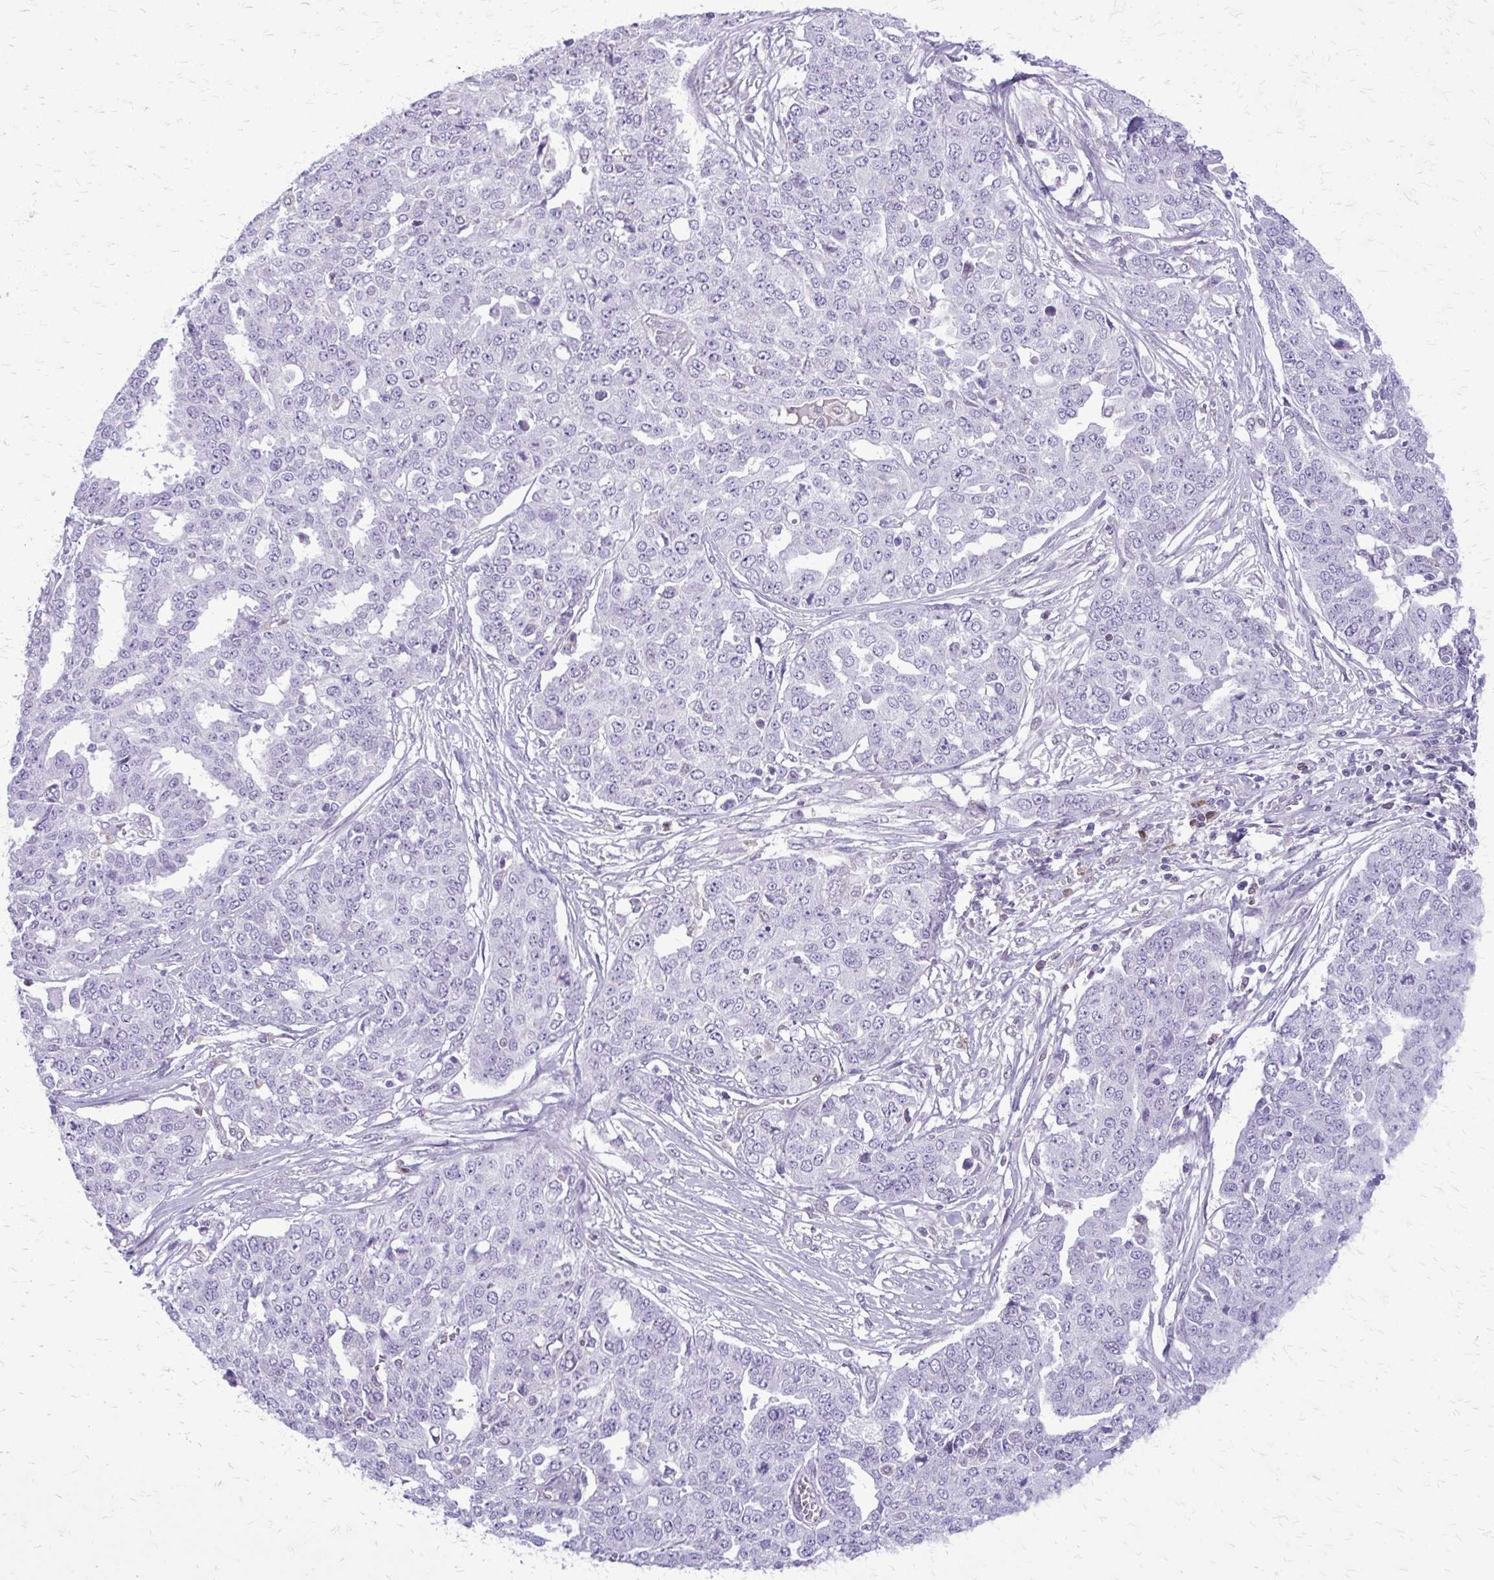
{"staining": {"intensity": "negative", "quantity": "none", "location": "none"}, "tissue": "ovarian cancer", "cell_type": "Tumor cells", "image_type": "cancer", "snomed": [{"axis": "morphology", "description": "Cystadenocarcinoma, serous, NOS"}, {"axis": "topography", "description": "Soft tissue"}, {"axis": "topography", "description": "Ovary"}], "caption": "A histopathology image of human ovarian cancer (serous cystadenocarcinoma) is negative for staining in tumor cells.", "gene": "GLRX", "patient": {"sex": "female", "age": 57}}